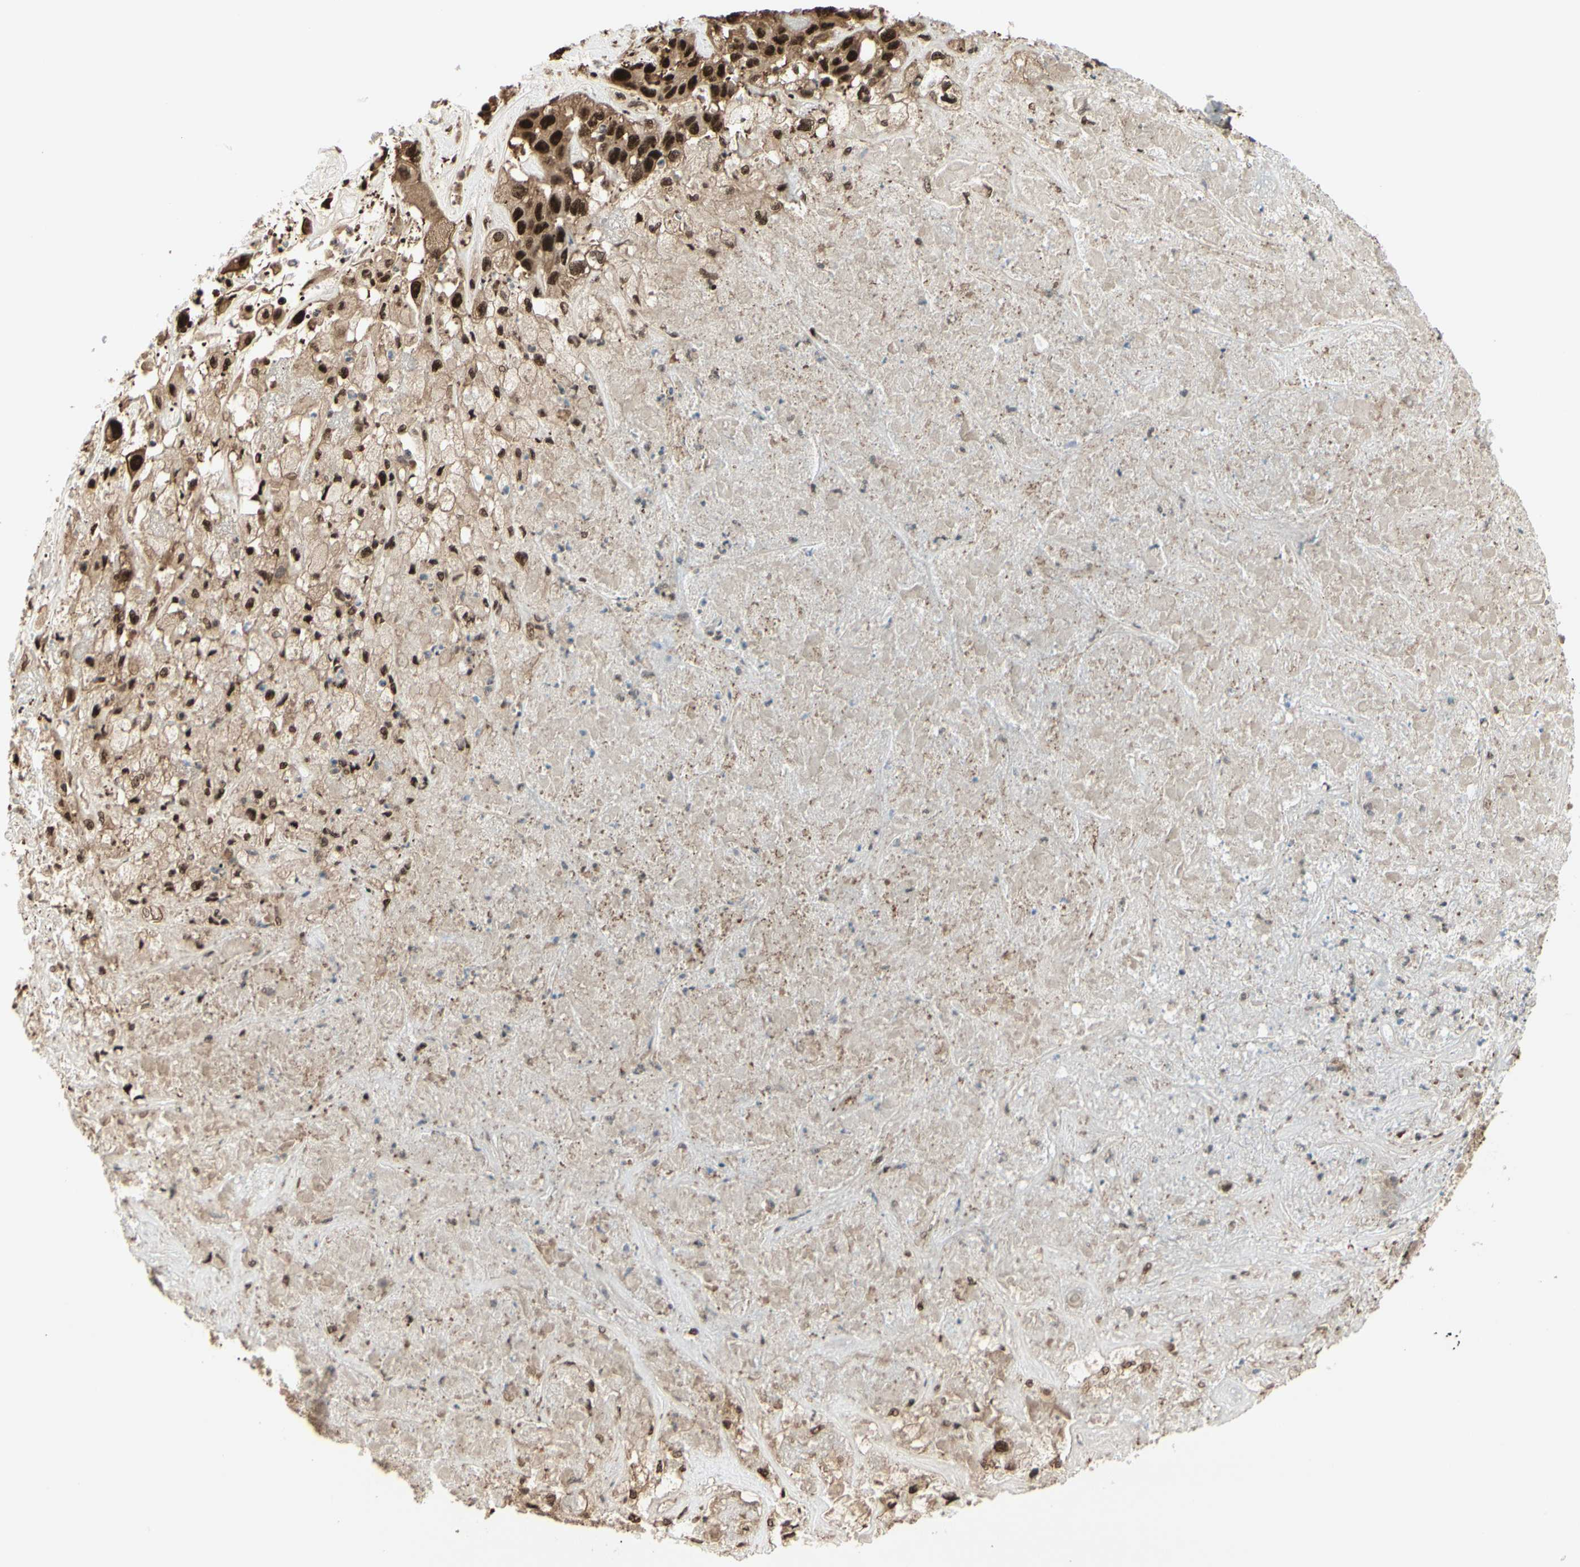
{"staining": {"intensity": "strong", "quantity": ">75%", "location": "cytoplasmic/membranous,nuclear"}, "tissue": "liver cancer", "cell_type": "Tumor cells", "image_type": "cancer", "snomed": [{"axis": "morphology", "description": "Cholangiocarcinoma"}, {"axis": "topography", "description": "Liver"}], "caption": "Brown immunohistochemical staining in liver cancer demonstrates strong cytoplasmic/membranous and nuclear expression in approximately >75% of tumor cells.", "gene": "HSF1", "patient": {"sex": "female", "age": 52}}